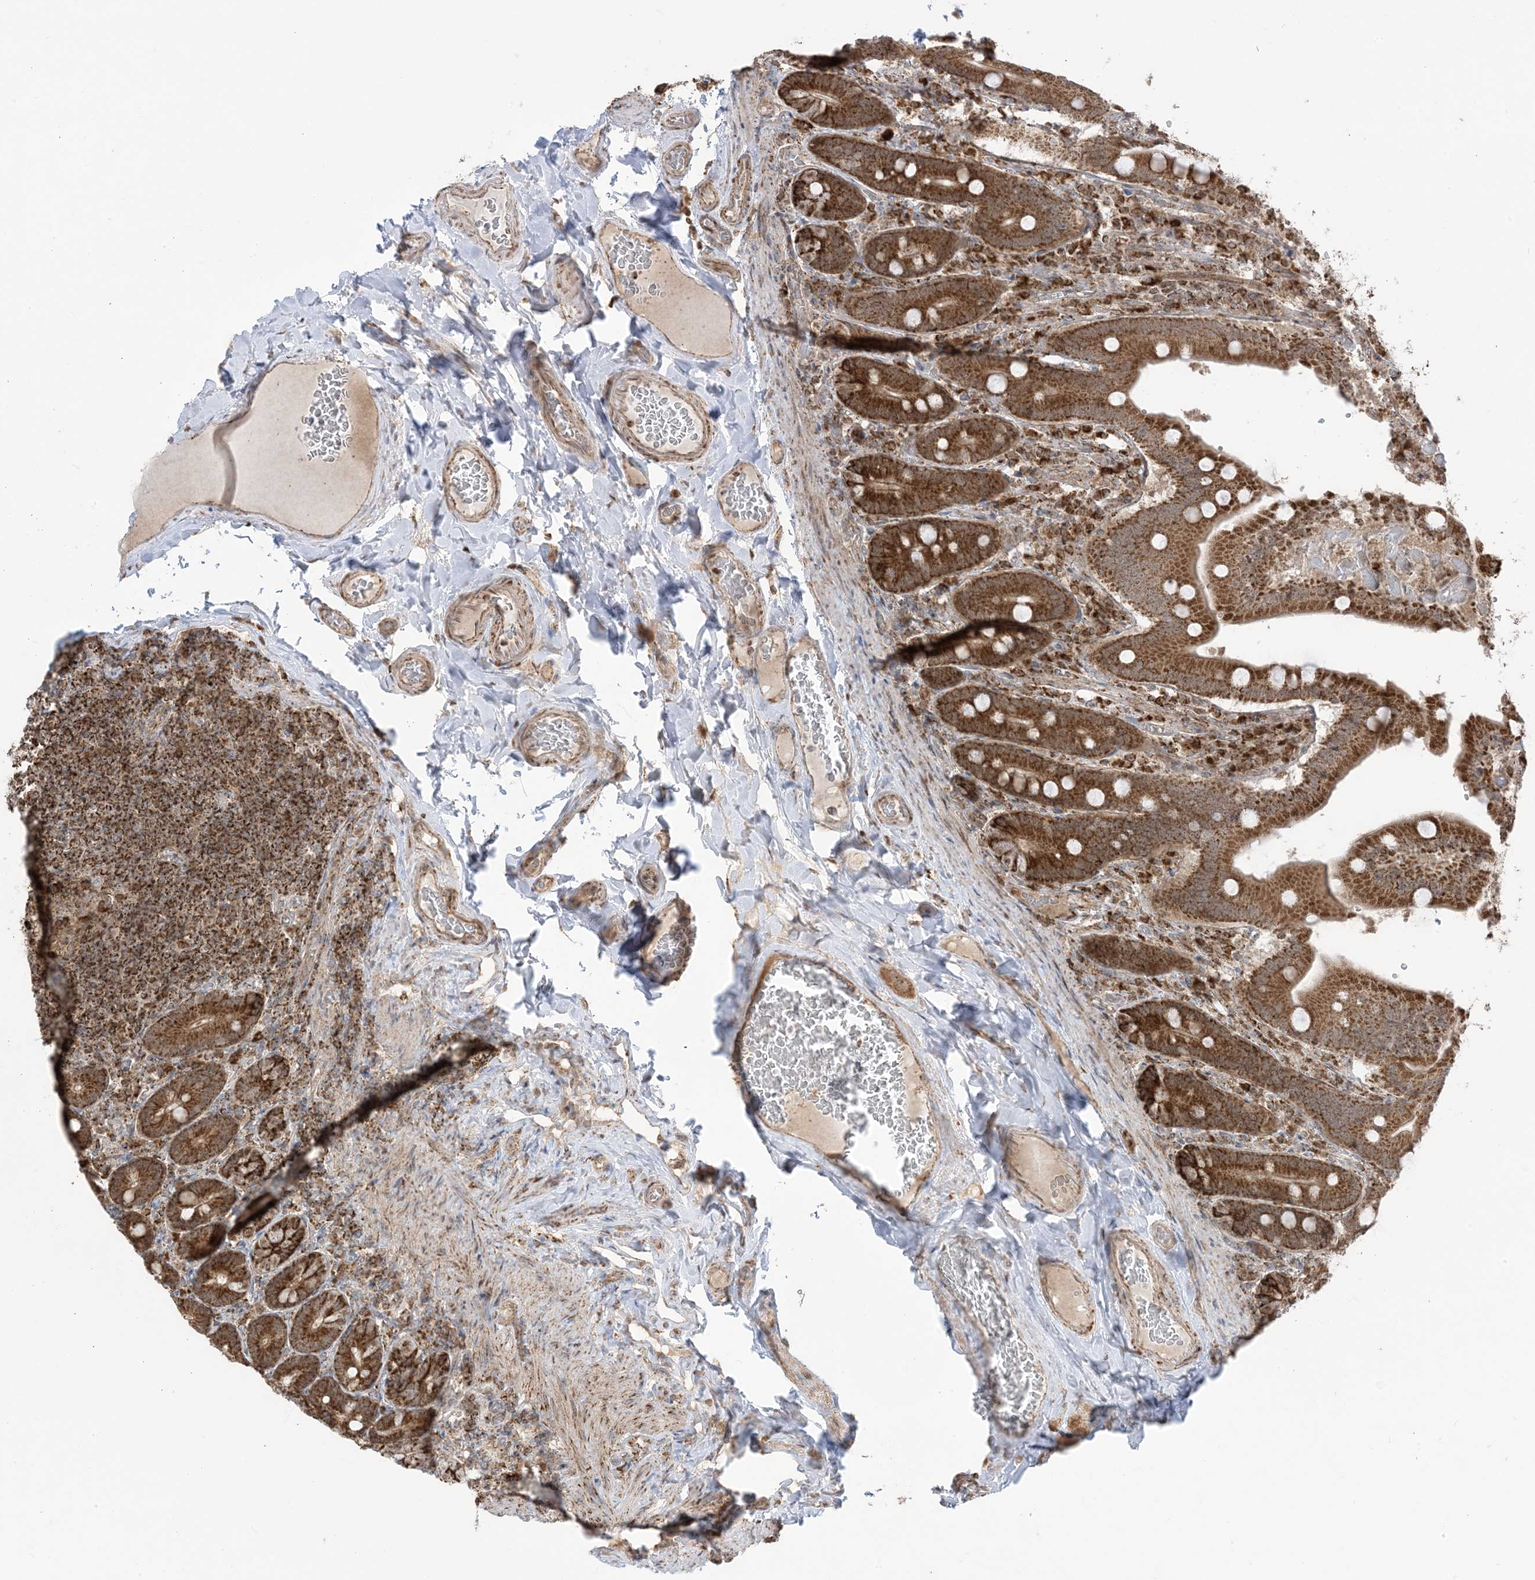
{"staining": {"intensity": "strong", "quantity": ">75%", "location": "cytoplasmic/membranous"}, "tissue": "duodenum", "cell_type": "Glandular cells", "image_type": "normal", "snomed": [{"axis": "morphology", "description": "Normal tissue, NOS"}, {"axis": "topography", "description": "Duodenum"}], "caption": "Immunohistochemistry micrograph of benign duodenum stained for a protein (brown), which demonstrates high levels of strong cytoplasmic/membranous expression in approximately >75% of glandular cells.", "gene": "MAPKBP1", "patient": {"sex": "female", "age": 62}}